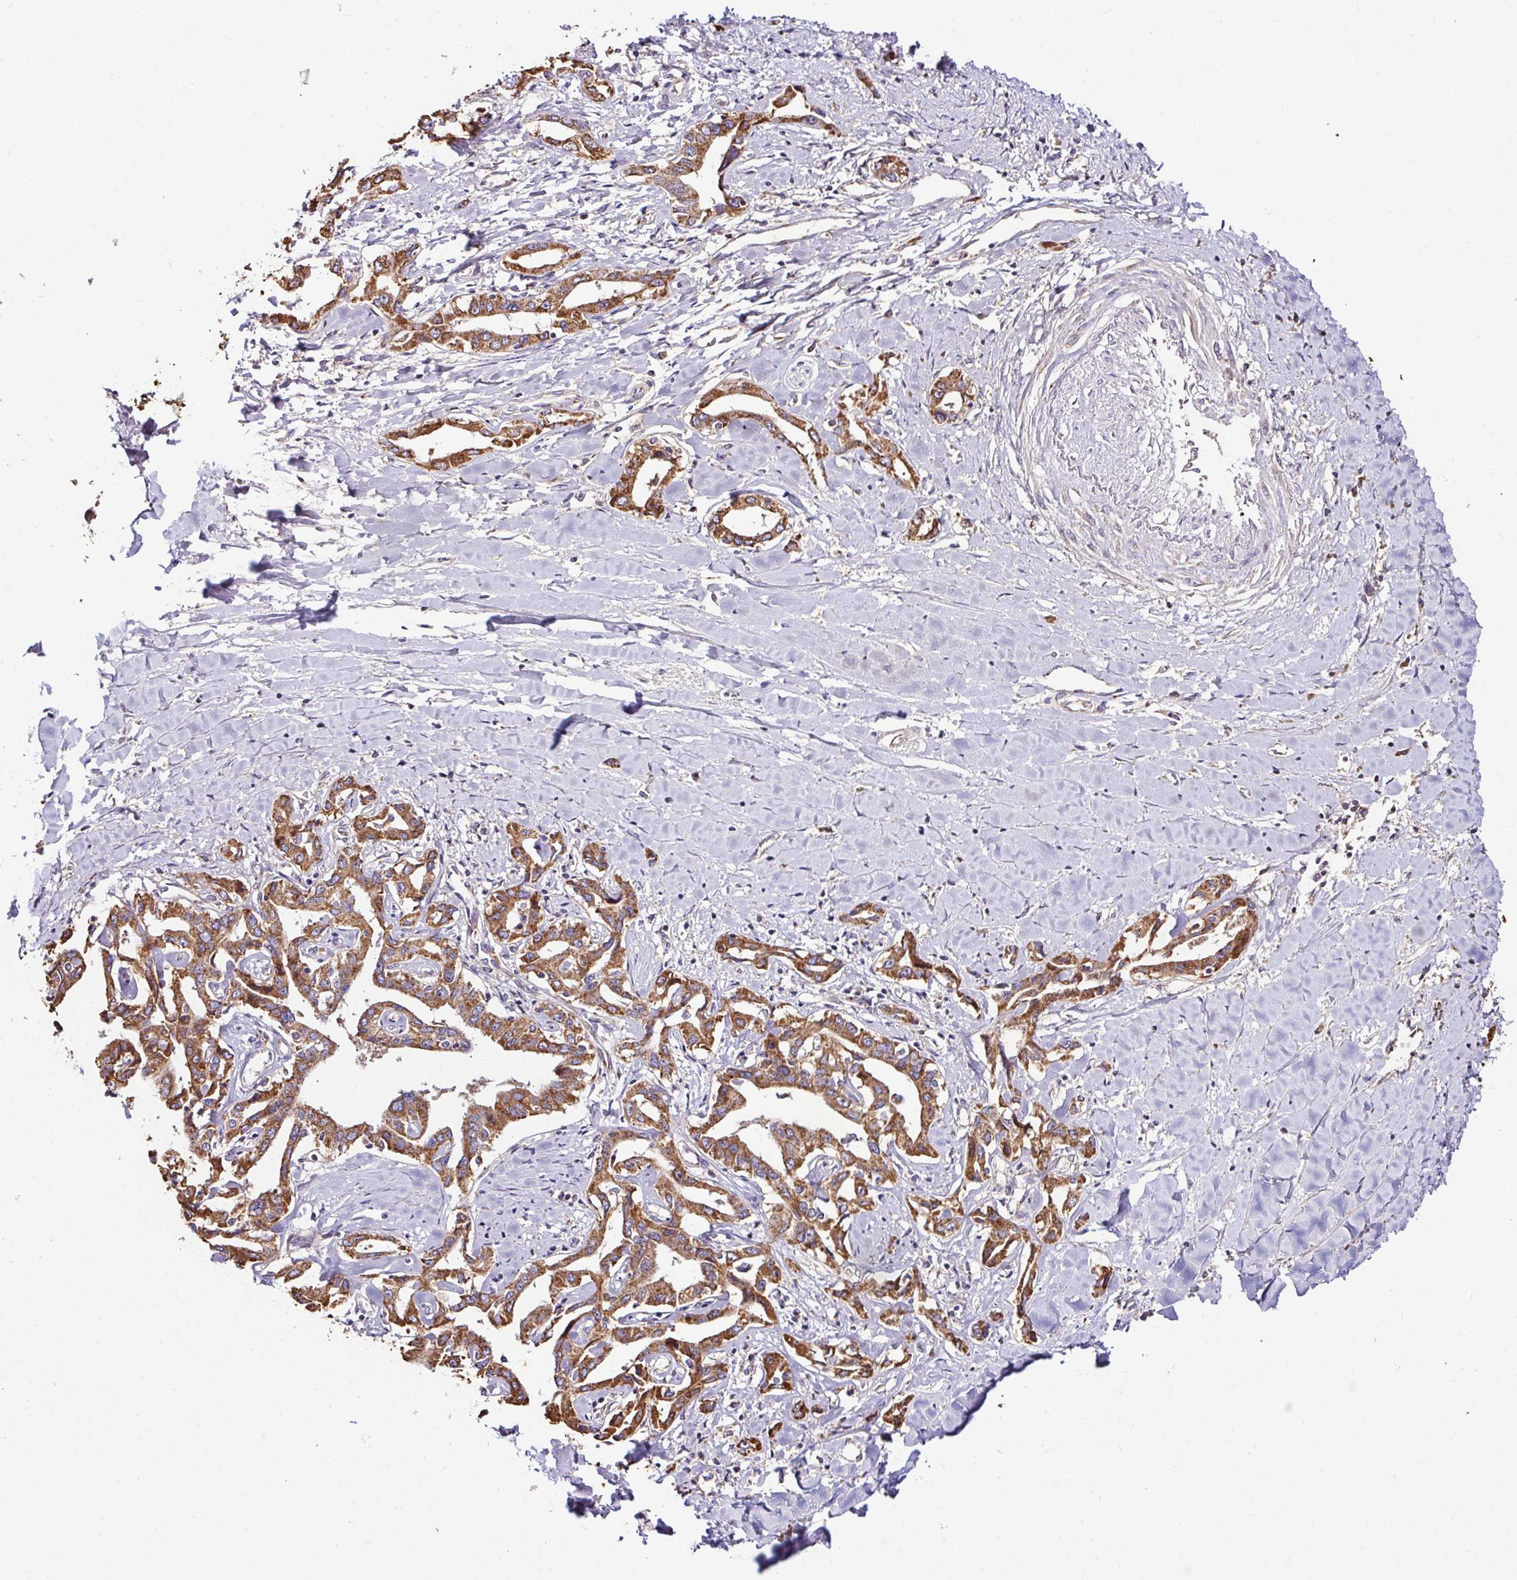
{"staining": {"intensity": "strong", "quantity": ">75%", "location": "cytoplasmic/membranous"}, "tissue": "liver cancer", "cell_type": "Tumor cells", "image_type": "cancer", "snomed": [{"axis": "morphology", "description": "Cholangiocarcinoma"}, {"axis": "topography", "description": "Liver"}], "caption": "Immunohistochemical staining of human liver cancer (cholangiocarcinoma) displays high levels of strong cytoplasmic/membranous positivity in about >75% of tumor cells.", "gene": "CPD", "patient": {"sex": "male", "age": 59}}